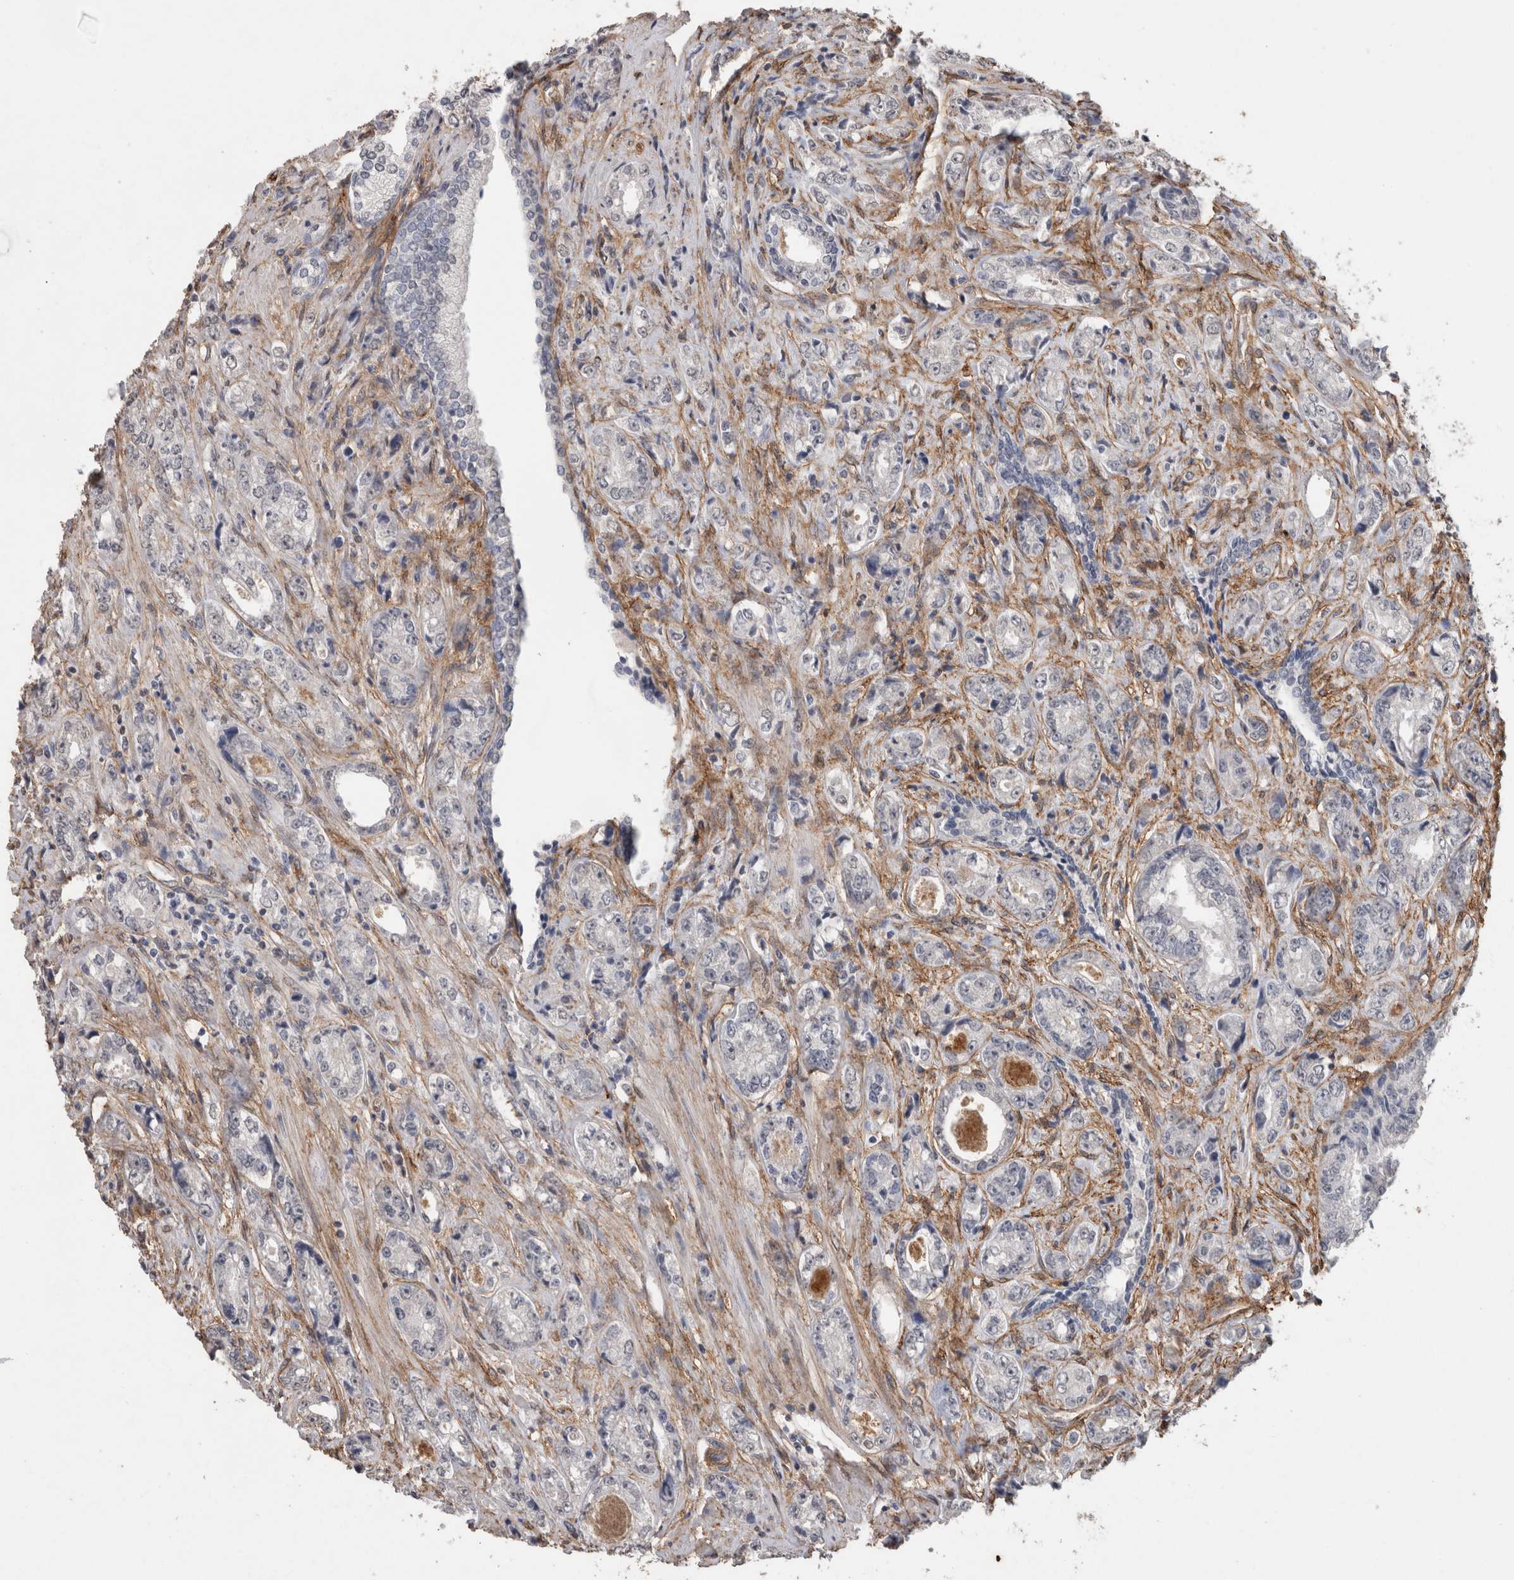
{"staining": {"intensity": "negative", "quantity": "none", "location": "none"}, "tissue": "prostate cancer", "cell_type": "Tumor cells", "image_type": "cancer", "snomed": [{"axis": "morphology", "description": "Adenocarcinoma, High grade"}, {"axis": "topography", "description": "Prostate"}], "caption": "Immunohistochemical staining of high-grade adenocarcinoma (prostate) exhibits no significant positivity in tumor cells.", "gene": "RECK", "patient": {"sex": "male", "age": 61}}